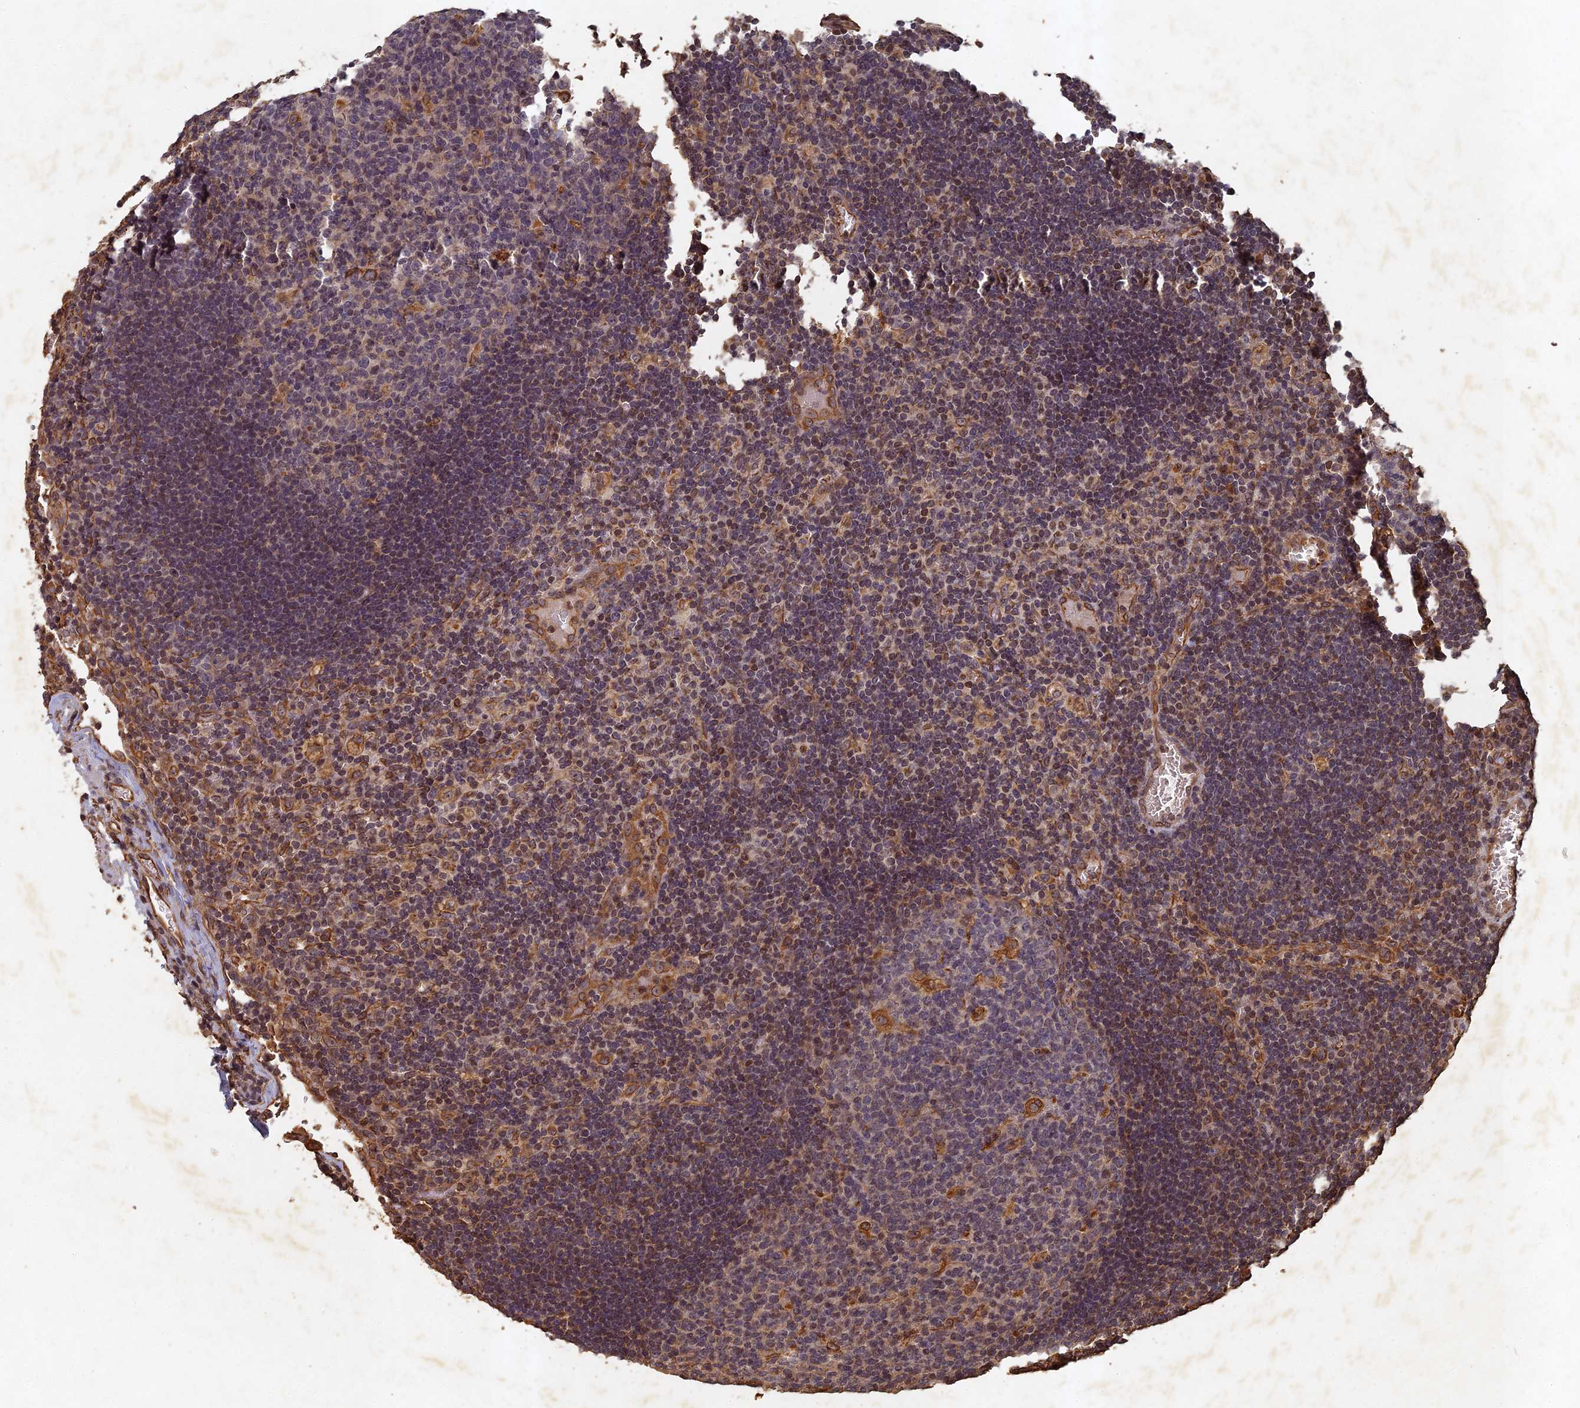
{"staining": {"intensity": "moderate", "quantity": "<25%", "location": "cytoplasmic/membranous"}, "tissue": "lymph node", "cell_type": "Germinal center cells", "image_type": "normal", "snomed": [{"axis": "morphology", "description": "Normal tissue, NOS"}, {"axis": "topography", "description": "Lymph node"}], "caption": "IHC photomicrograph of unremarkable lymph node stained for a protein (brown), which demonstrates low levels of moderate cytoplasmic/membranous expression in approximately <25% of germinal center cells.", "gene": "ABCB10", "patient": {"sex": "female", "age": 73}}